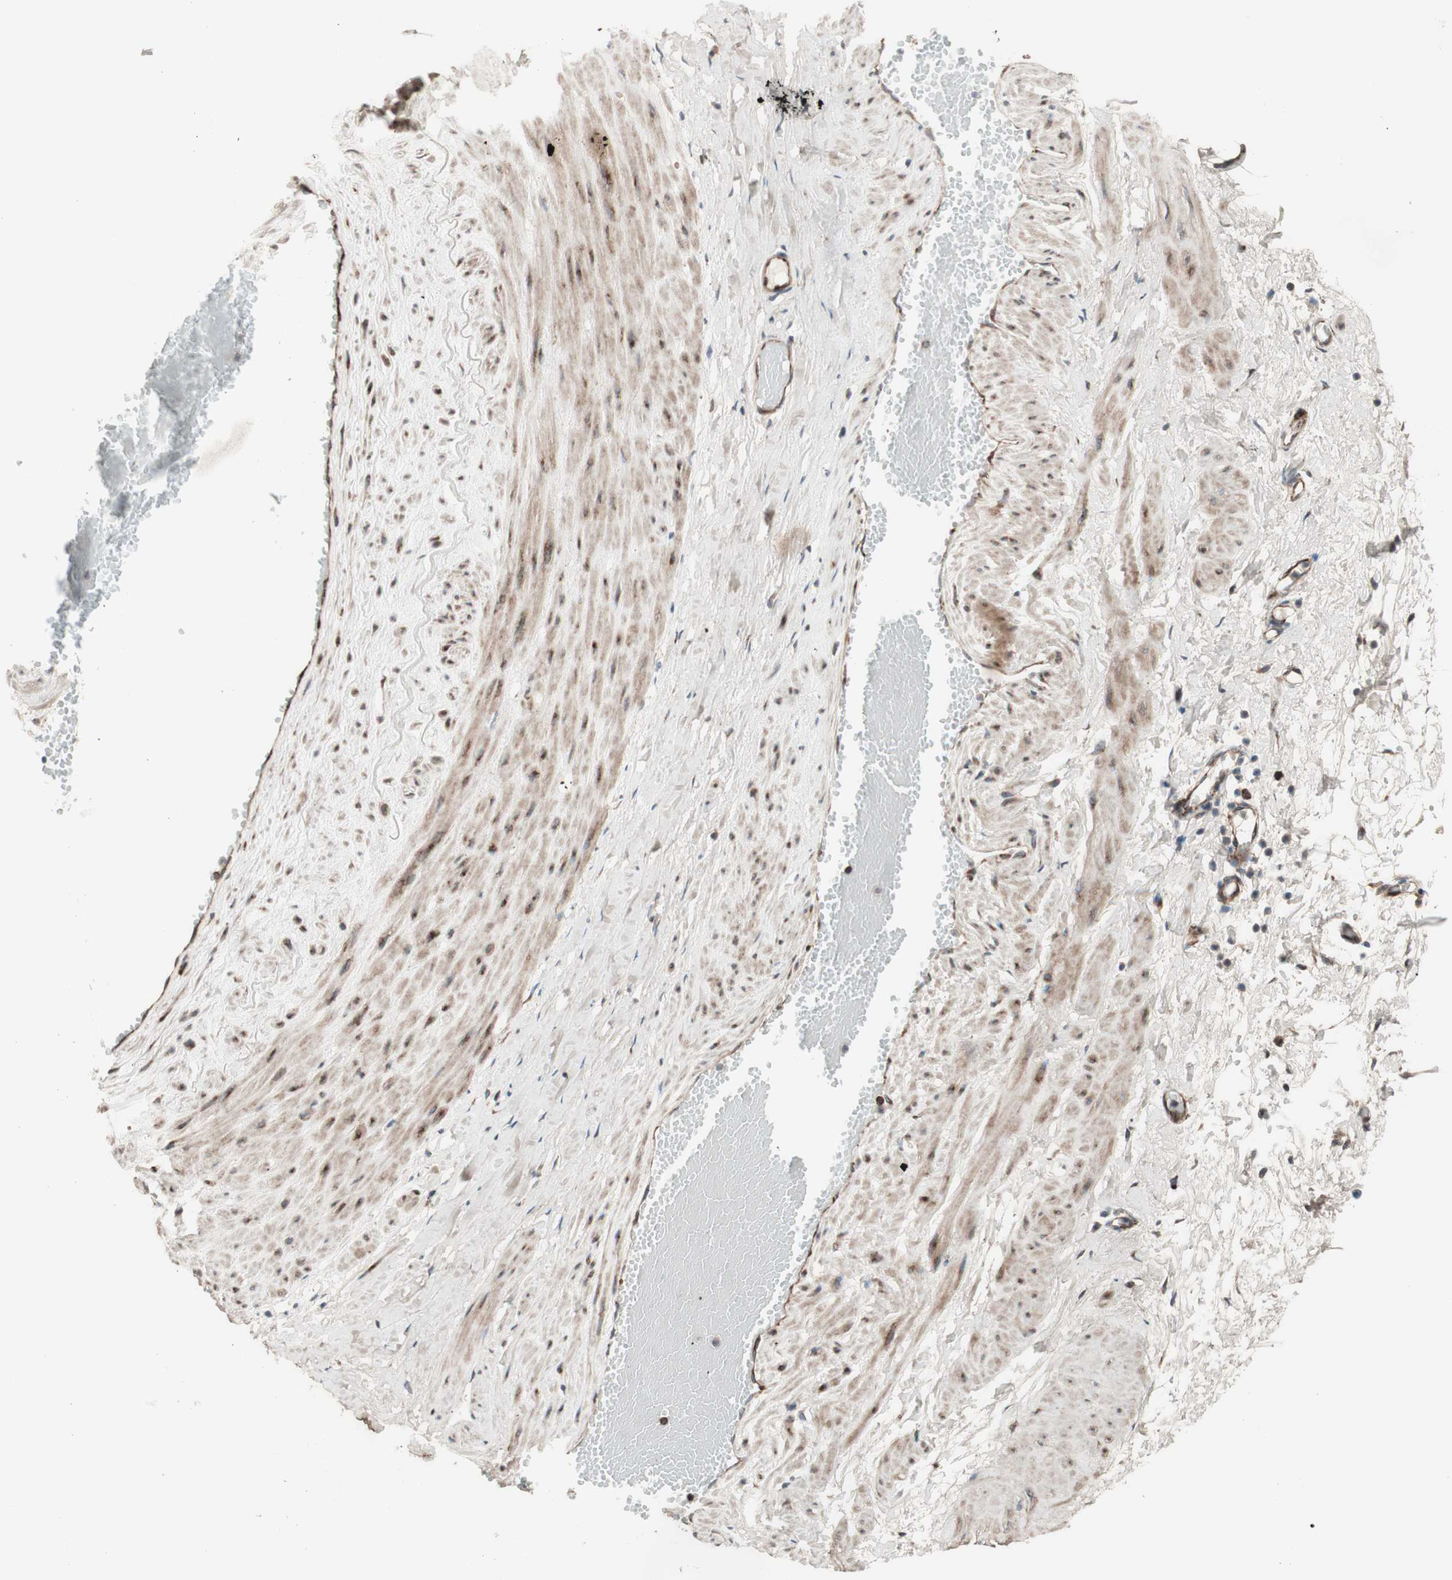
{"staining": {"intensity": "moderate", "quantity": ">75%", "location": "cytoplasmic/membranous"}, "tissue": "adipose tissue", "cell_type": "Adipocytes", "image_type": "normal", "snomed": [{"axis": "morphology", "description": "Normal tissue, NOS"}, {"axis": "topography", "description": "Soft tissue"}, {"axis": "topography", "description": "Vascular tissue"}], "caption": "Immunohistochemistry of normal adipose tissue reveals medium levels of moderate cytoplasmic/membranous positivity in approximately >75% of adipocytes. The staining is performed using DAB (3,3'-diaminobenzidine) brown chromogen to label protein expression. The nuclei are counter-stained blue using hematoxylin.", "gene": "CCN4", "patient": {"sex": "female", "age": 35}}